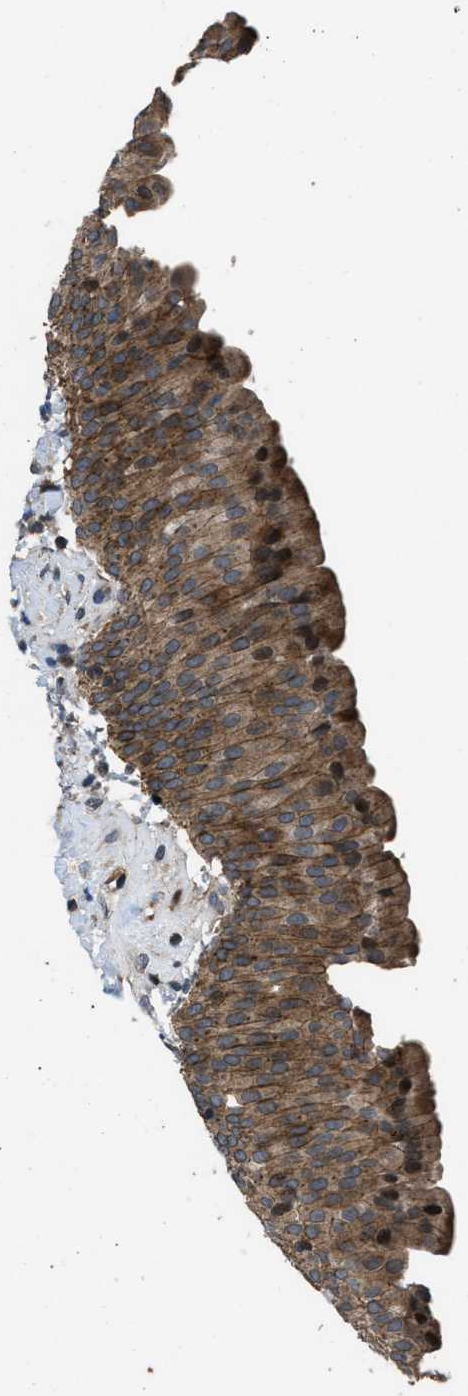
{"staining": {"intensity": "moderate", "quantity": ">75%", "location": "cytoplasmic/membranous"}, "tissue": "urinary bladder", "cell_type": "Urothelial cells", "image_type": "normal", "snomed": [{"axis": "morphology", "description": "Normal tissue, NOS"}, {"axis": "topography", "description": "Urinary bladder"}], "caption": "DAB (3,3'-diaminobenzidine) immunohistochemical staining of unremarkable urinary bladder shows moderate cytoplasmic/membranous protein staining in about >75% of urothelial cells.", "gene": "CTBS", "patient": {"sex": "female", "age": 79}}